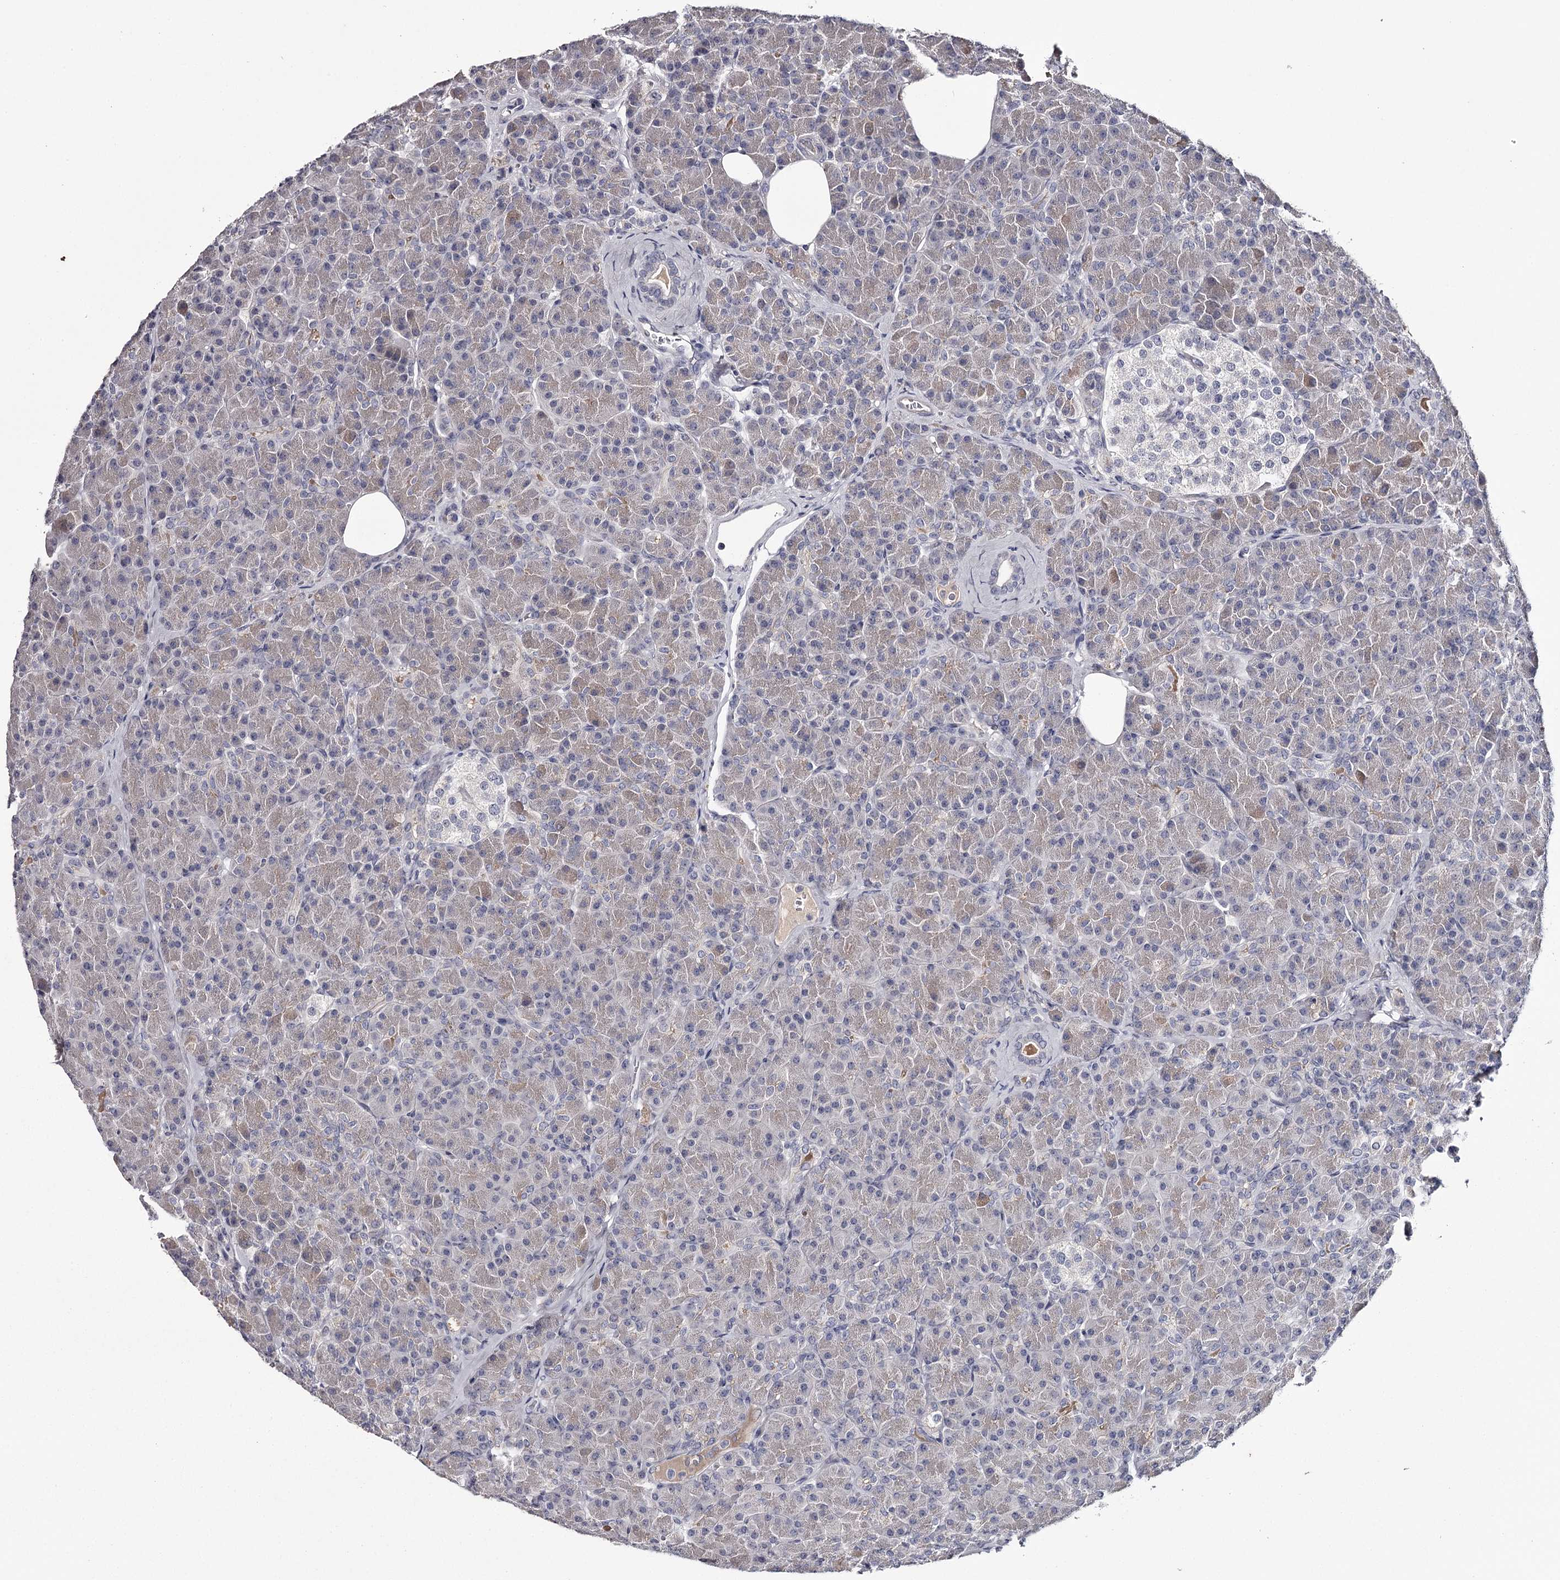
{"staining": {"intensity": "weak", "quantity": "<25%", "location": "cytoplasmic/membranous"}, "tissue": "pancreas", "cell_type": "Exocrine glandular cells", "image_type": "normal", "snomed": [{"axis": "morphology", "description": "Normal tissue, NOS"}, {"axis": "topography", "description": "Pancreas"}], "caption": "A high-resolution histopathology image shows immunohistochemistry staining of benign pancreas, which exhibits no significant positivity in exocrine glandular cells. The staining was performed using DAB (3,3'-diaminobenzidine) to visualize the protein expression in brown, while the nuclei were stained in blue with hematoxylin (Magnification: 20x).", "gene": "FDXACB1", "patient": {"sex": "female", "age": 43}}